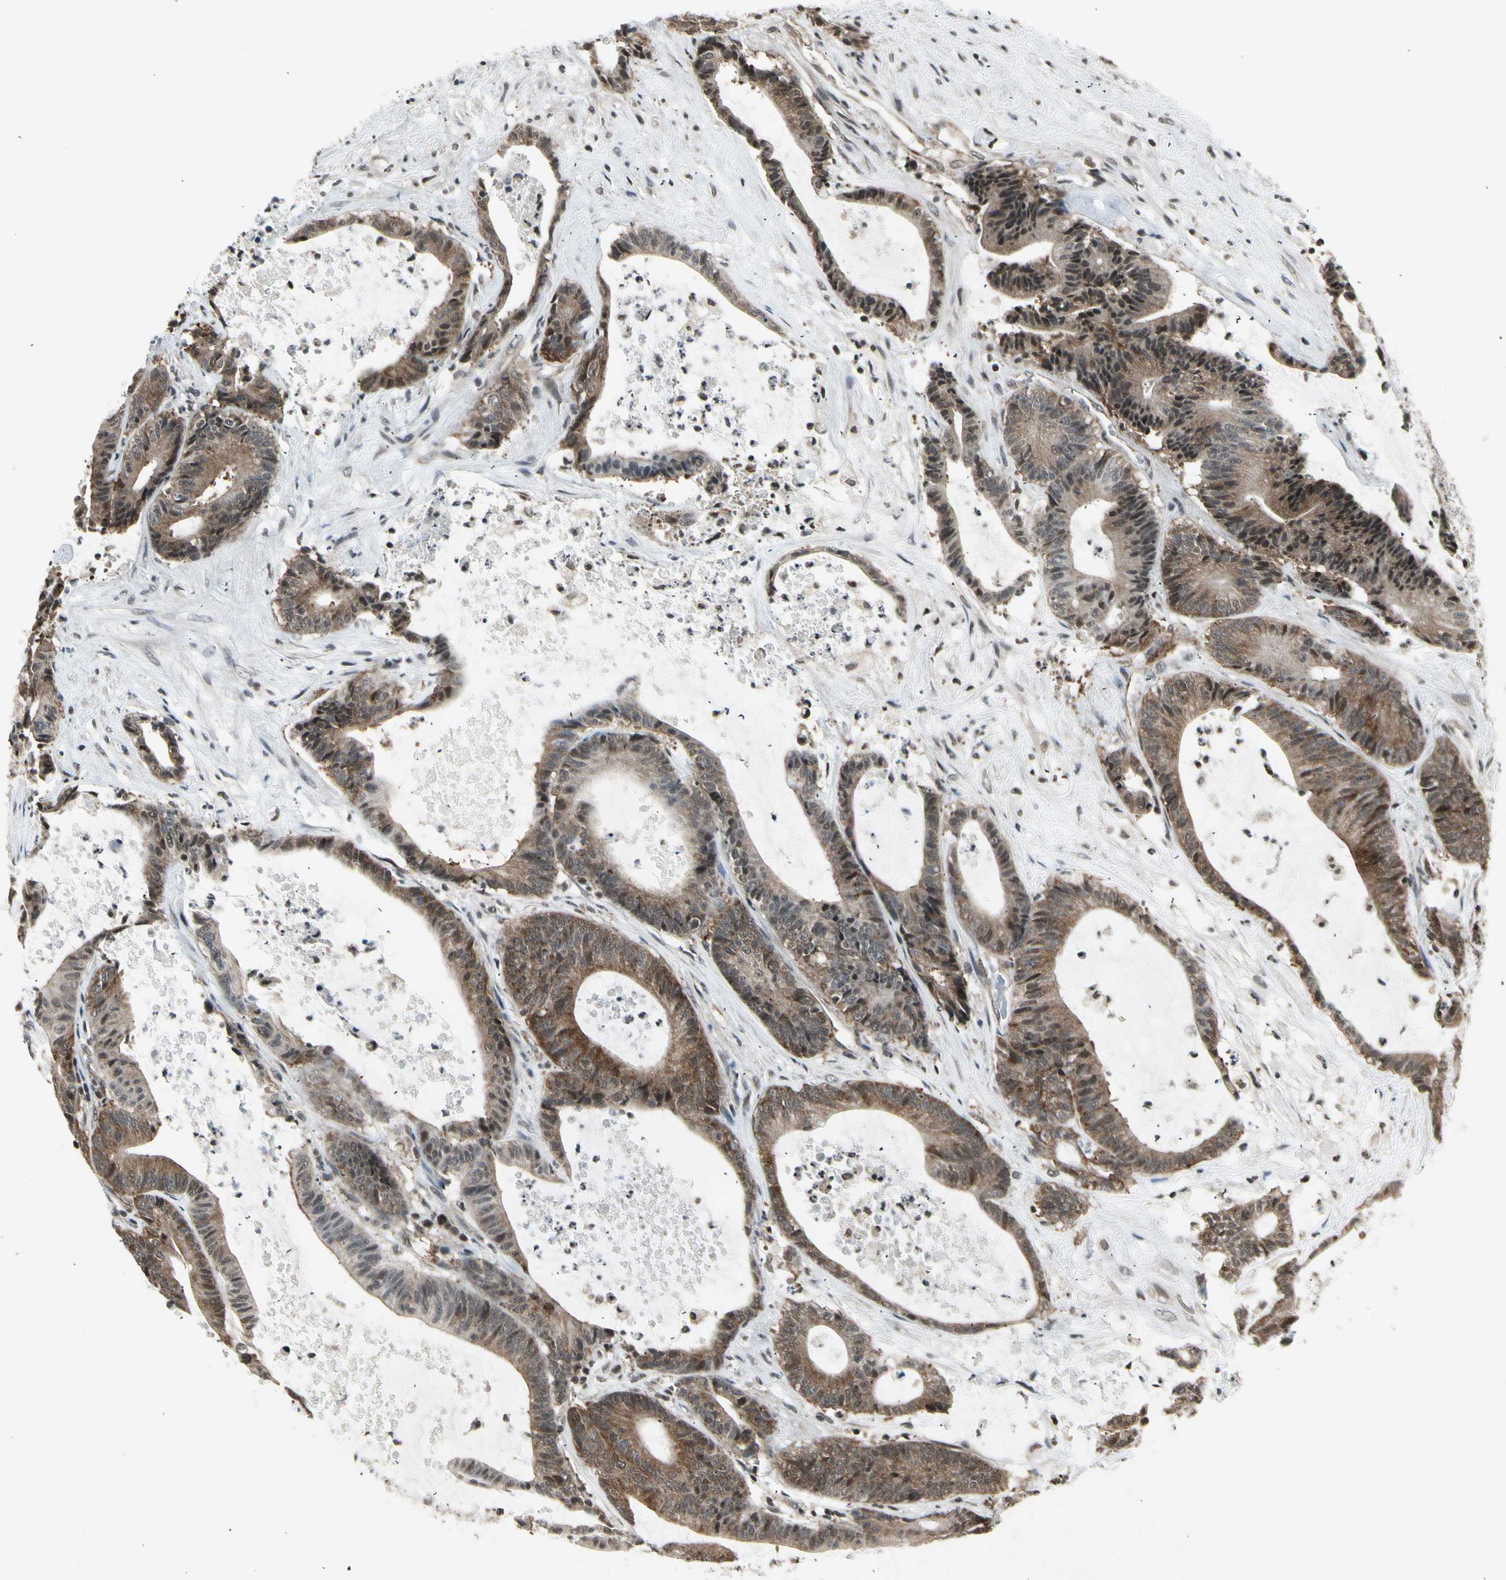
{"staining": {"intensity": "moderate", "quantity": ">75%", "location": "cytoplasmic/membranous"}, "tissue": "colorectal cancer", "cell_type": "Tumor cells", "image_type": "cancer", "snomed": [{"axis": "morphology", "description": "Adenocarcinoma, NOS"}, {"axis": "topography", "description": "Colon"}], "caption": "A high-resolution photomicrograph shows immunohistochemistry staining of colorectal cancer (adenocarcinoma), which exhibits moderate cytoplasmic/membranous positivity in approximately >75% of tumor cells.", "gene": "SMN2", "patient": {"sex": "female", "age": 84}}